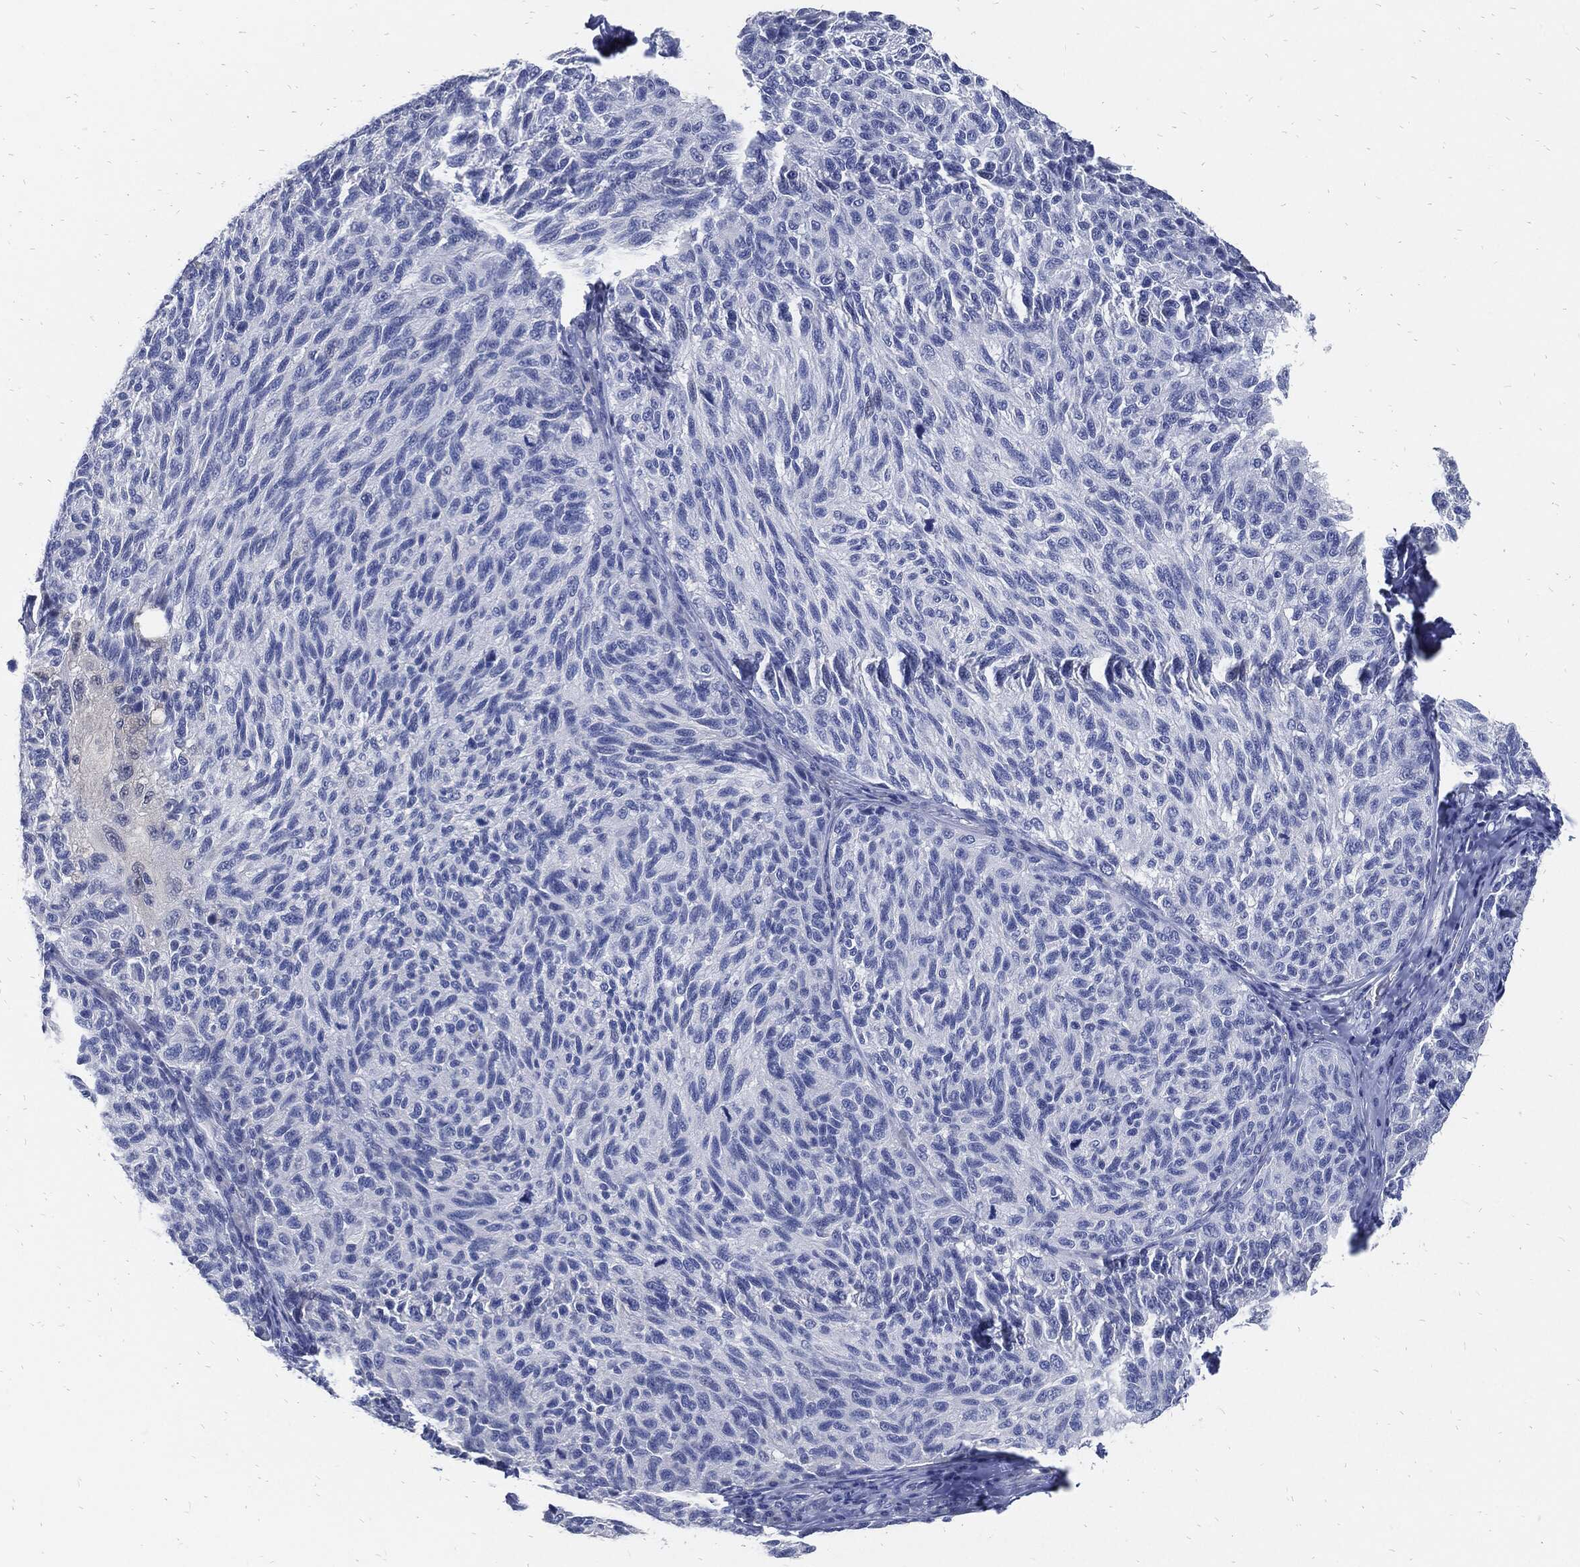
{"staining": {"intensity": "negative", "quantity": "none", "location": "none"}, "tissue": "melanoma", "cell_type": "Tumor cells", "image_type": "cancer", "snomed": [{"axis": "morphology", "description": "Malignant melanoma, NOS"}, {"axis": "topography", "description": "Skin"}], "caption": "An immunohistochemistry (IHC) image of melanoma is shown. There is no staining in tumor cells of melanoma. (DAB (3,3'-diaminobenzidine) immunohistochemistry (IHC) visualized using brightfield microscopy, high magnification).", "gene": "FABP4", "patient": {"sex": "female", "age": 73}}